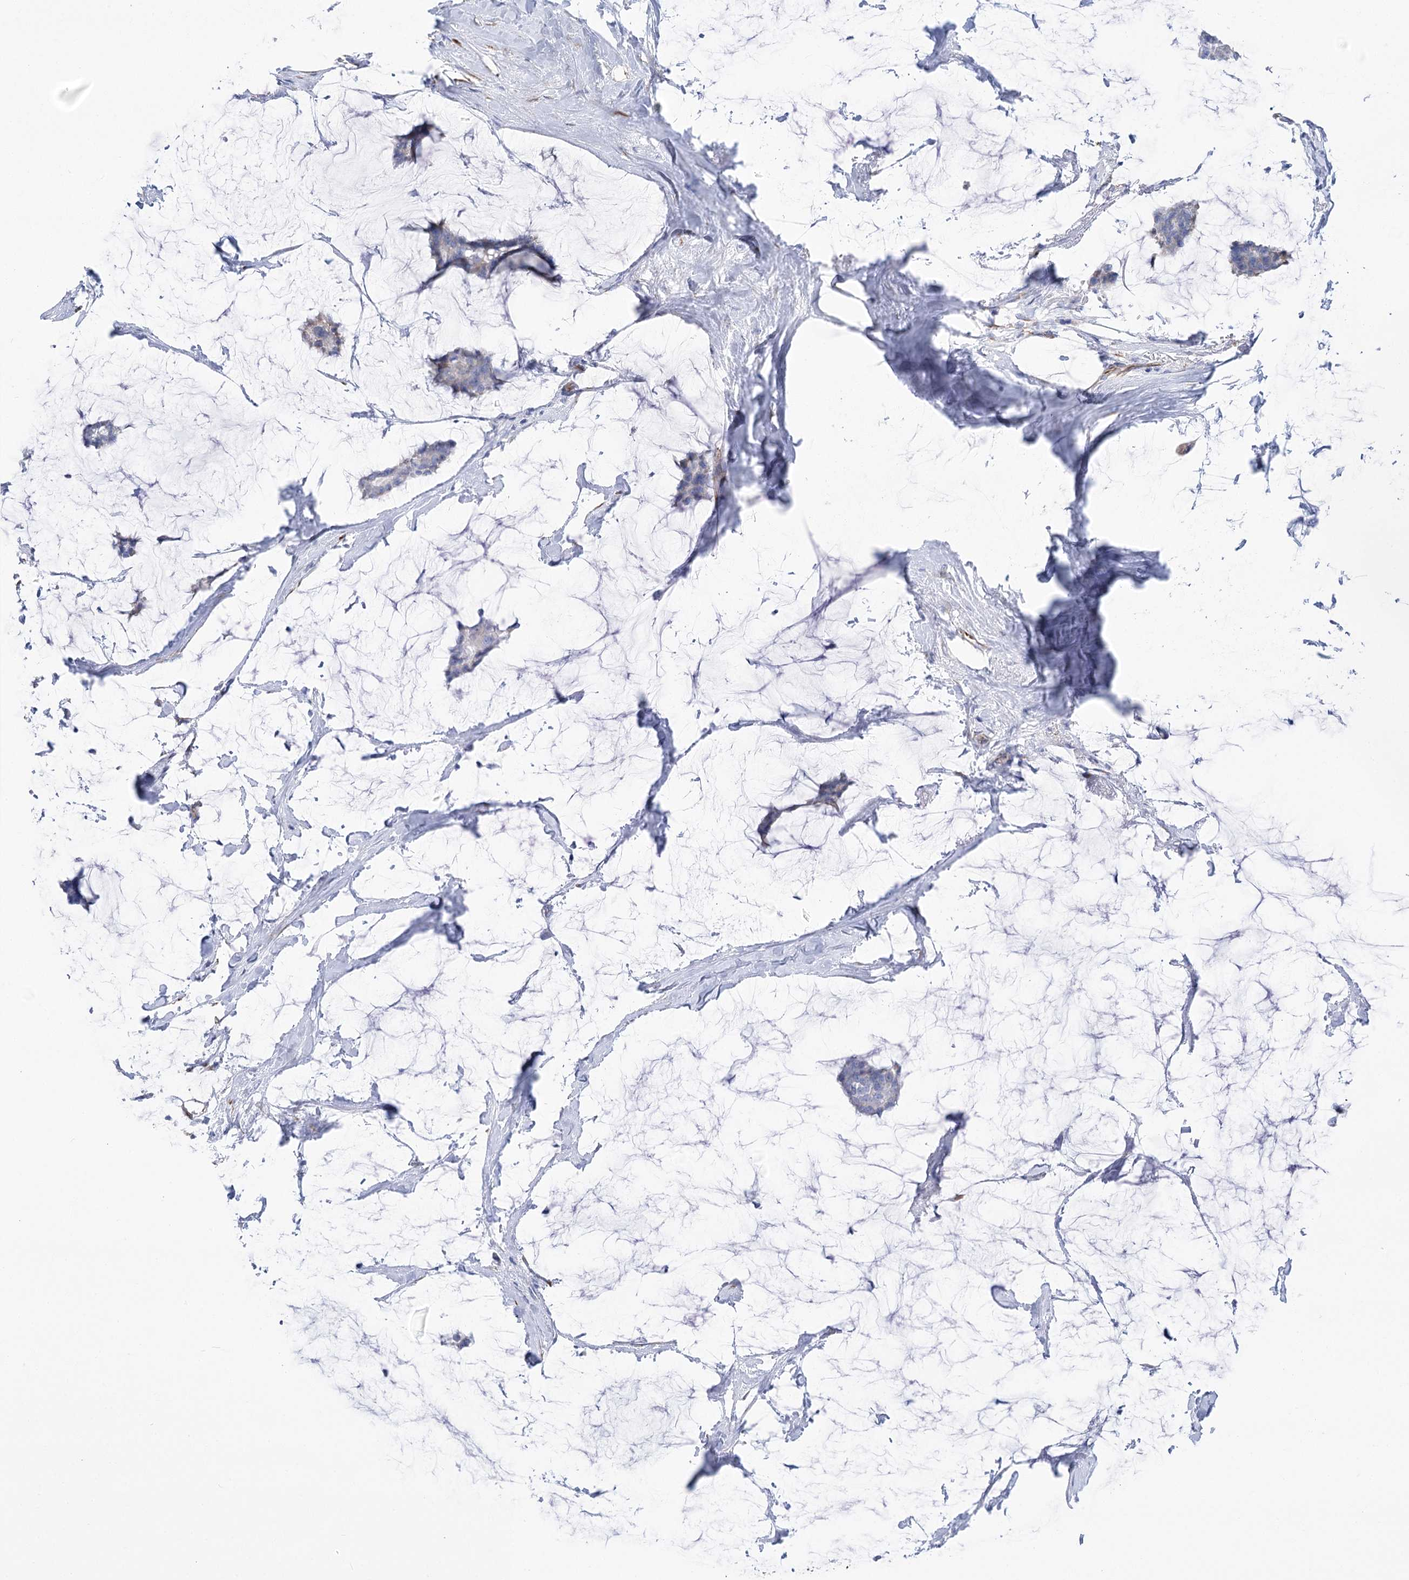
{"staining": {"intensity": "negative", "quantity": "none", "location": "none"}, "tissue": "breast cancer", "cell_type": "Tumor cells", "image_type": "cancer", "snomed": [{"axis": "morphology", "description": "Duct carcinoma"}, {"axis": "topography", "description": "Breast"}], "caption": "Infiltrating ductal carcinoma (breast) was stained to show a protein in brown. There is no significant expression in tumor cells.", "gene": "YTHDC2", "patient": {"sex": "female", "age": 93}}